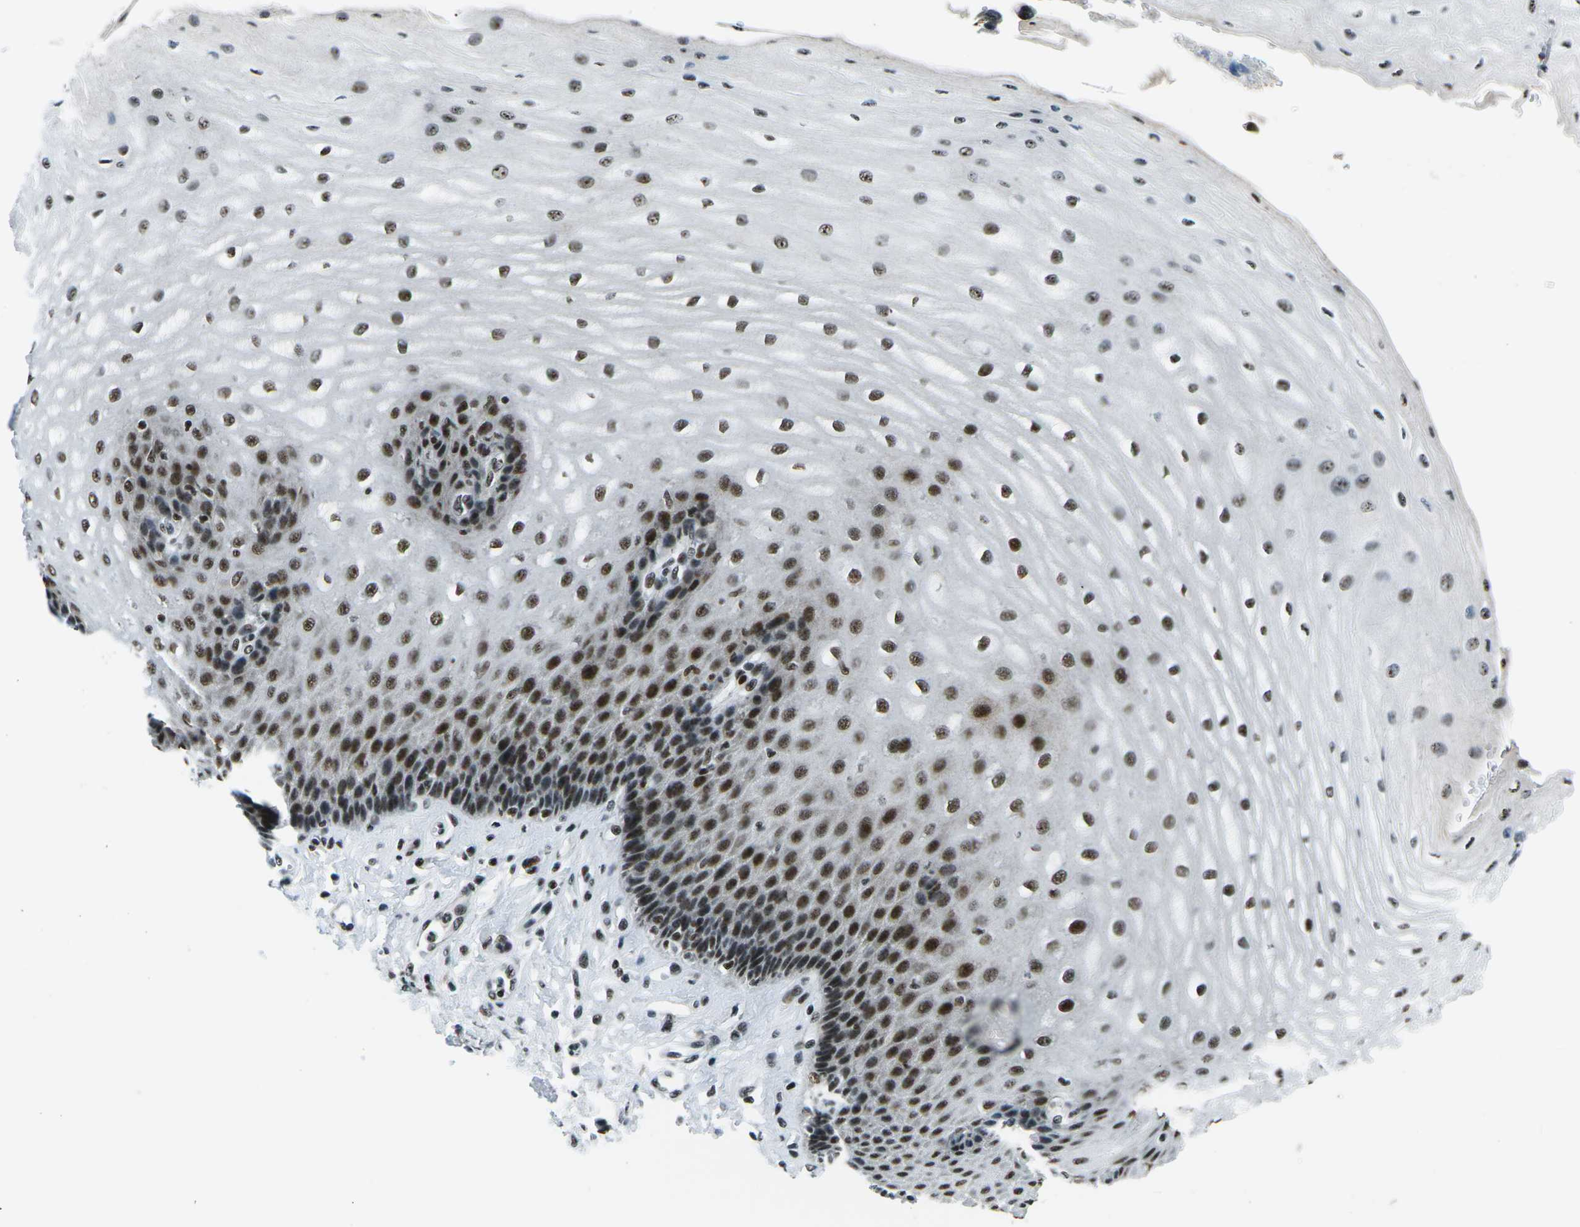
{"staining": {"intensity": "strong", "quantity": ">75%", "location": "nuclear"}, "tissue": "esophagus", "cell_type": "Squamous epithelial cells", "image_type": "normal", "snomed": [{"axis": "morphology", "description": "Normal tissue, NOS"}, {"axis": "topography", "description": "Esophagus"}], "caption": "The photomicrograph exhibits staining of benign esophagus, revealing strong nuclear protein positivity (brown color) within squamous epithelial cells. The staining is performed using DAB brown chromogen to label protein expression. The nuclei are counter-stained blue using hematoxylin.", "gene": "RBL2", "patient": {"sex": "male", "age": 54}}